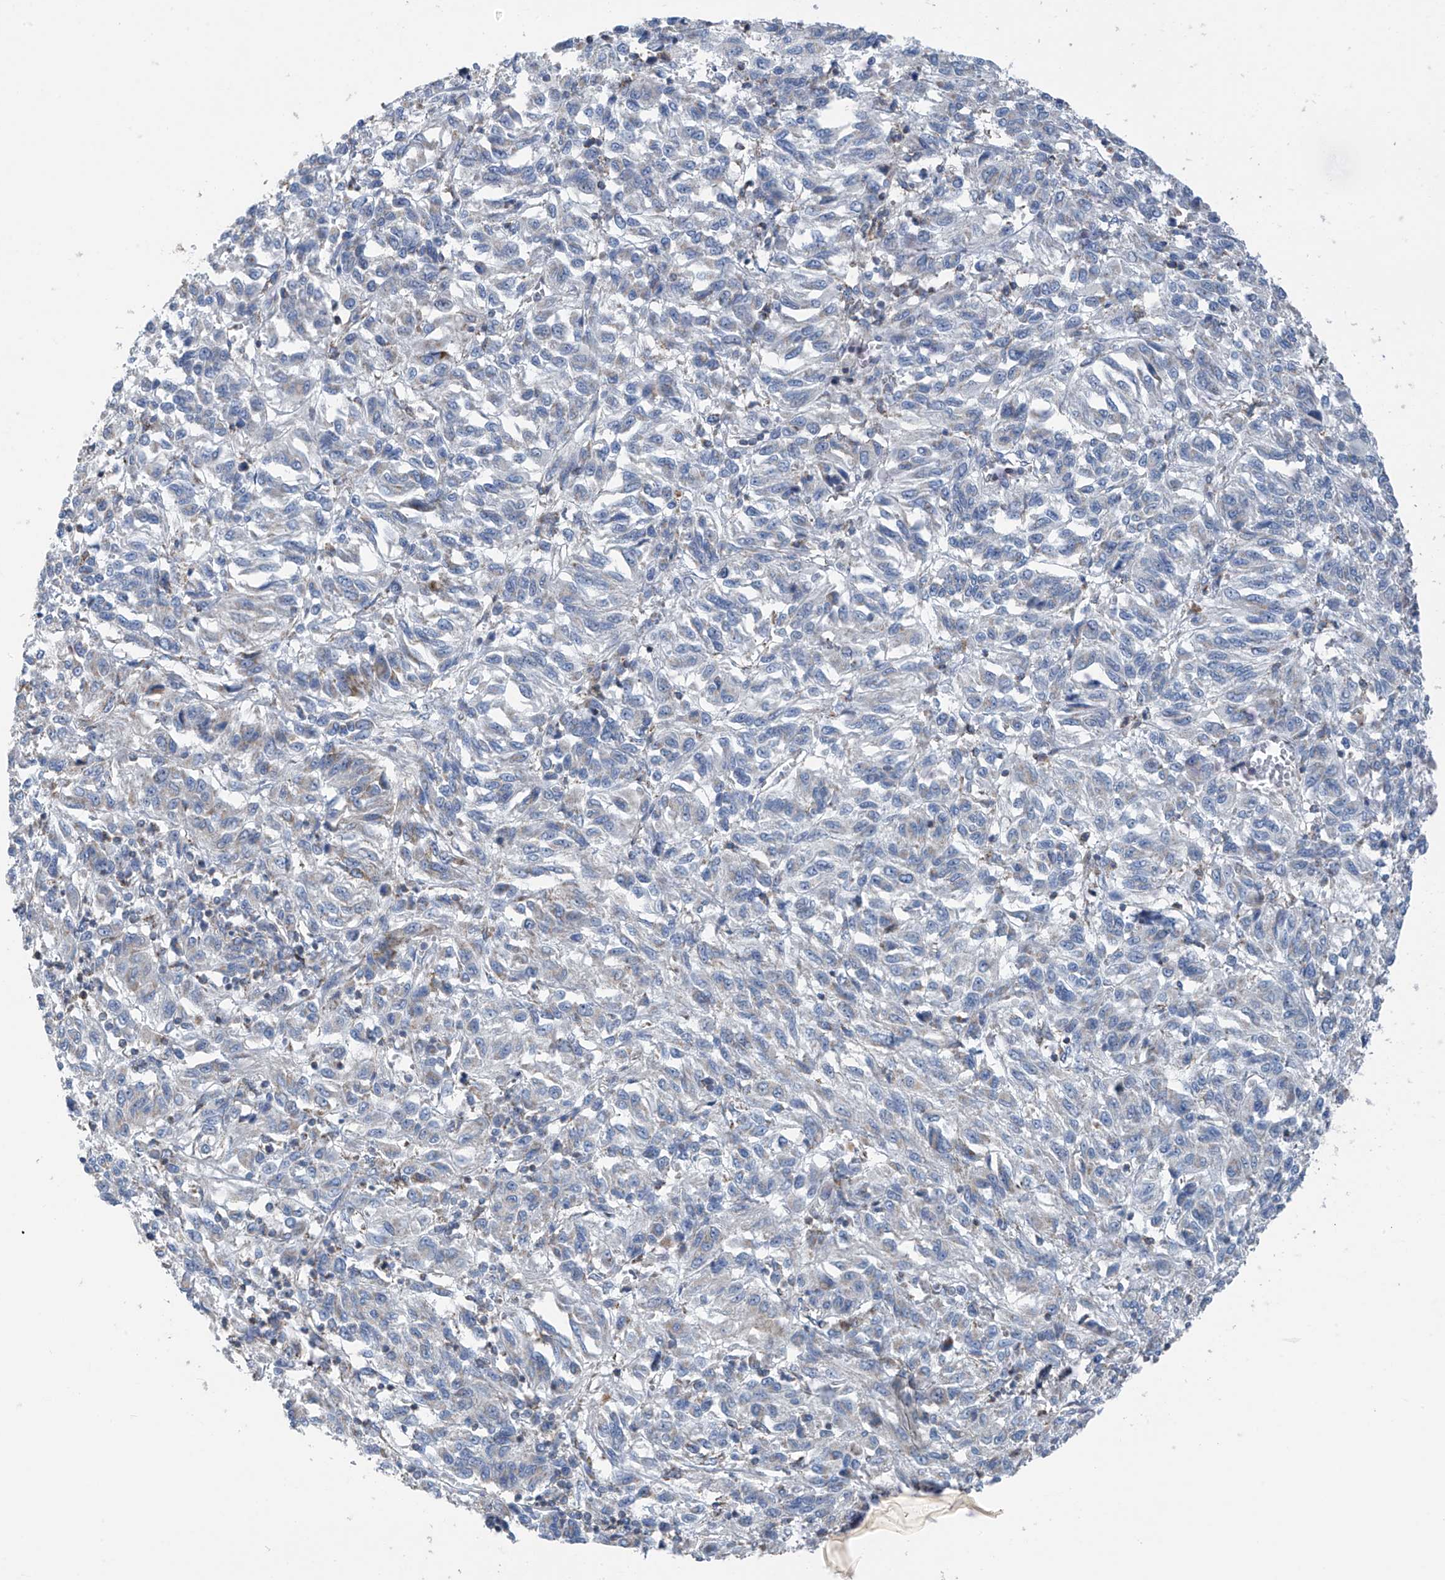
{"staining": {"intensity": "negative", "quantity": "none", "location": "none"}, "tissue": "melanoma", "cell_type": "Tumor cells", "image_type": "cancer", "snomed": [{"axis": "morphology", "description": "Malignant melanoma, Metastatic site"}, {"axis": "topography", "description": "Lung"}], "caption": "The photomicrograph displays no staining of tumor cells in malignant melanoma (metastatic site). Nuclei are stained in blue.", "gene": "SYN3", "patient": {"sex": "male", "age": 64}}